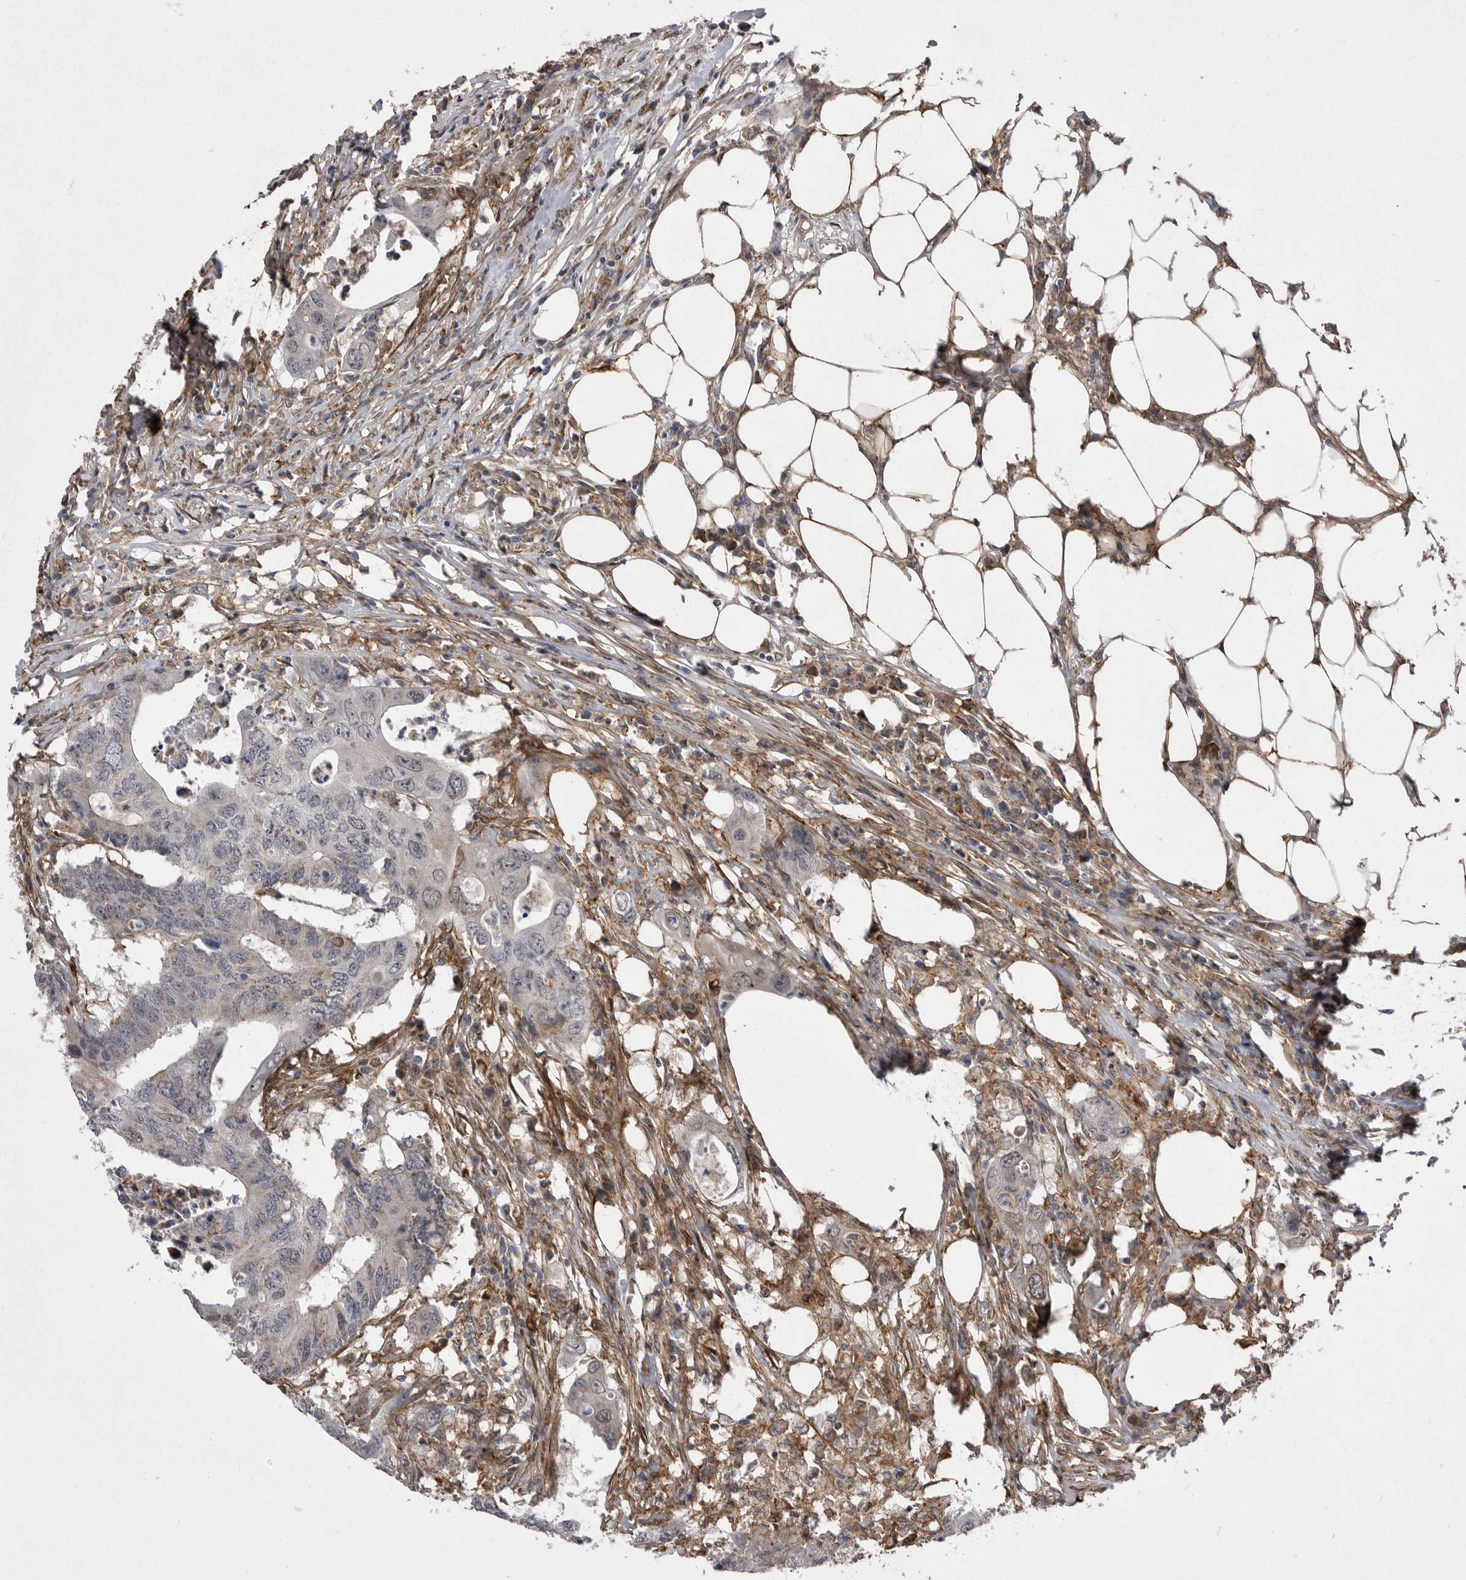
{"staining": {"intensity": "negative", "quantity": "none", "location": "none"}, "tissue": "colorectal cancer", "cell_type": "Tumor cells", "image_type": "cancer", "snomed": [{"axis": "morphology", "description": "Adenocarcinoma, NOS"}, {"axis": "topography", "description": "Colon"}], "caption": "Human colorectal cancer stained for a protein using immunohistochemistry displays no staining in tumor cells.", "gene": "ABL1", "patient": {"sex": "male", "age": 71}}